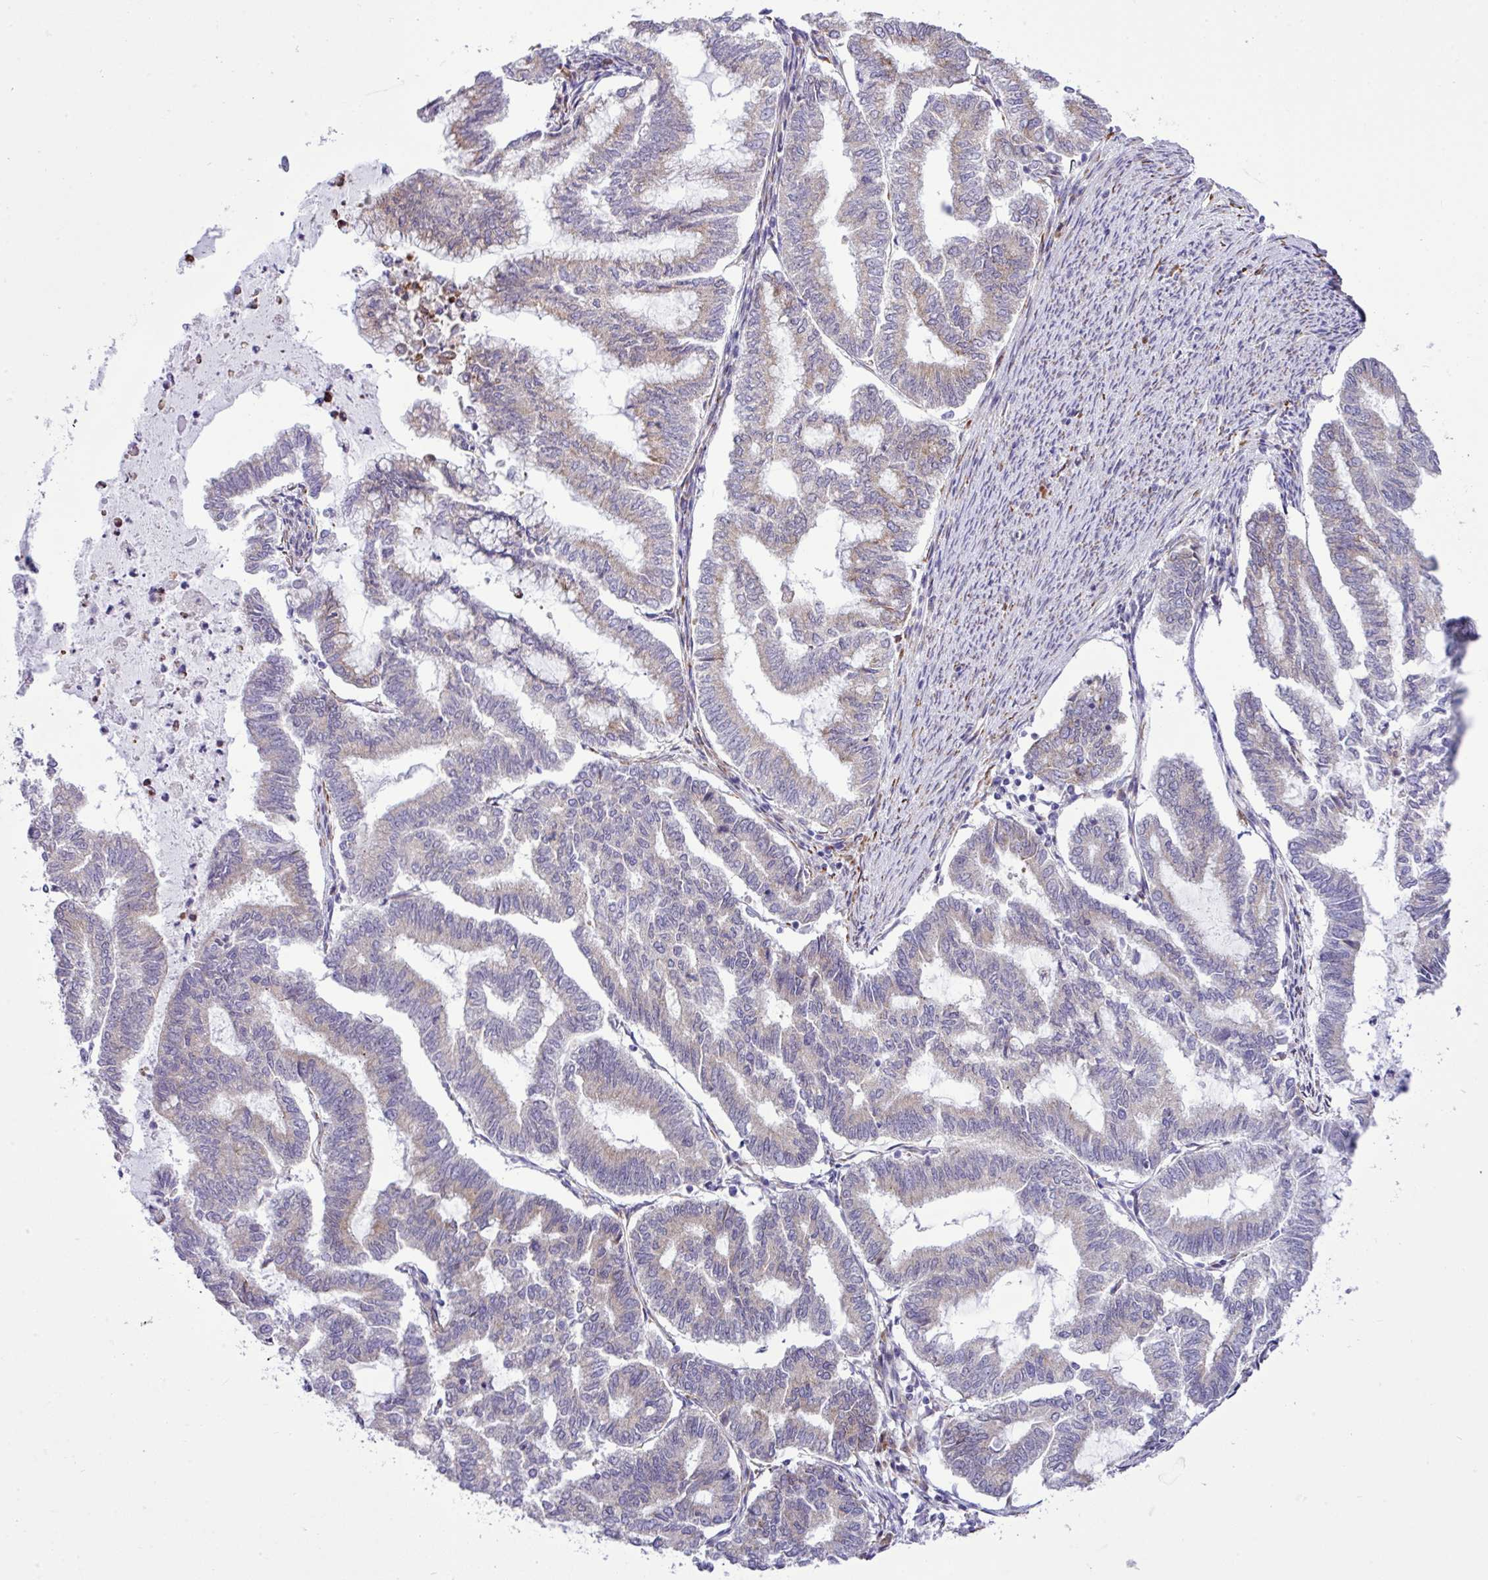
{"staining": {"intensity": "weak", "quantity": "<25%", "location": "cytoplasmic/membranous"}, "tissue": "endometrial cancer", "cell_type": "Tumor cells", "image_type": "cancer", "snomed": [{"axis": "morphology", "description": "Adenocarcinoma, NOS"}, {"axis": "topography", "description": "Endometrium"}], "caption": "Immunohistochemical staining of endometrial adenocarcinoma shows no significant staining in tumor cells. (IHC, brightfield microscopy, high magnification).", "gene": "CFAP97", "patient": {"sex": "female", "age": 79}}